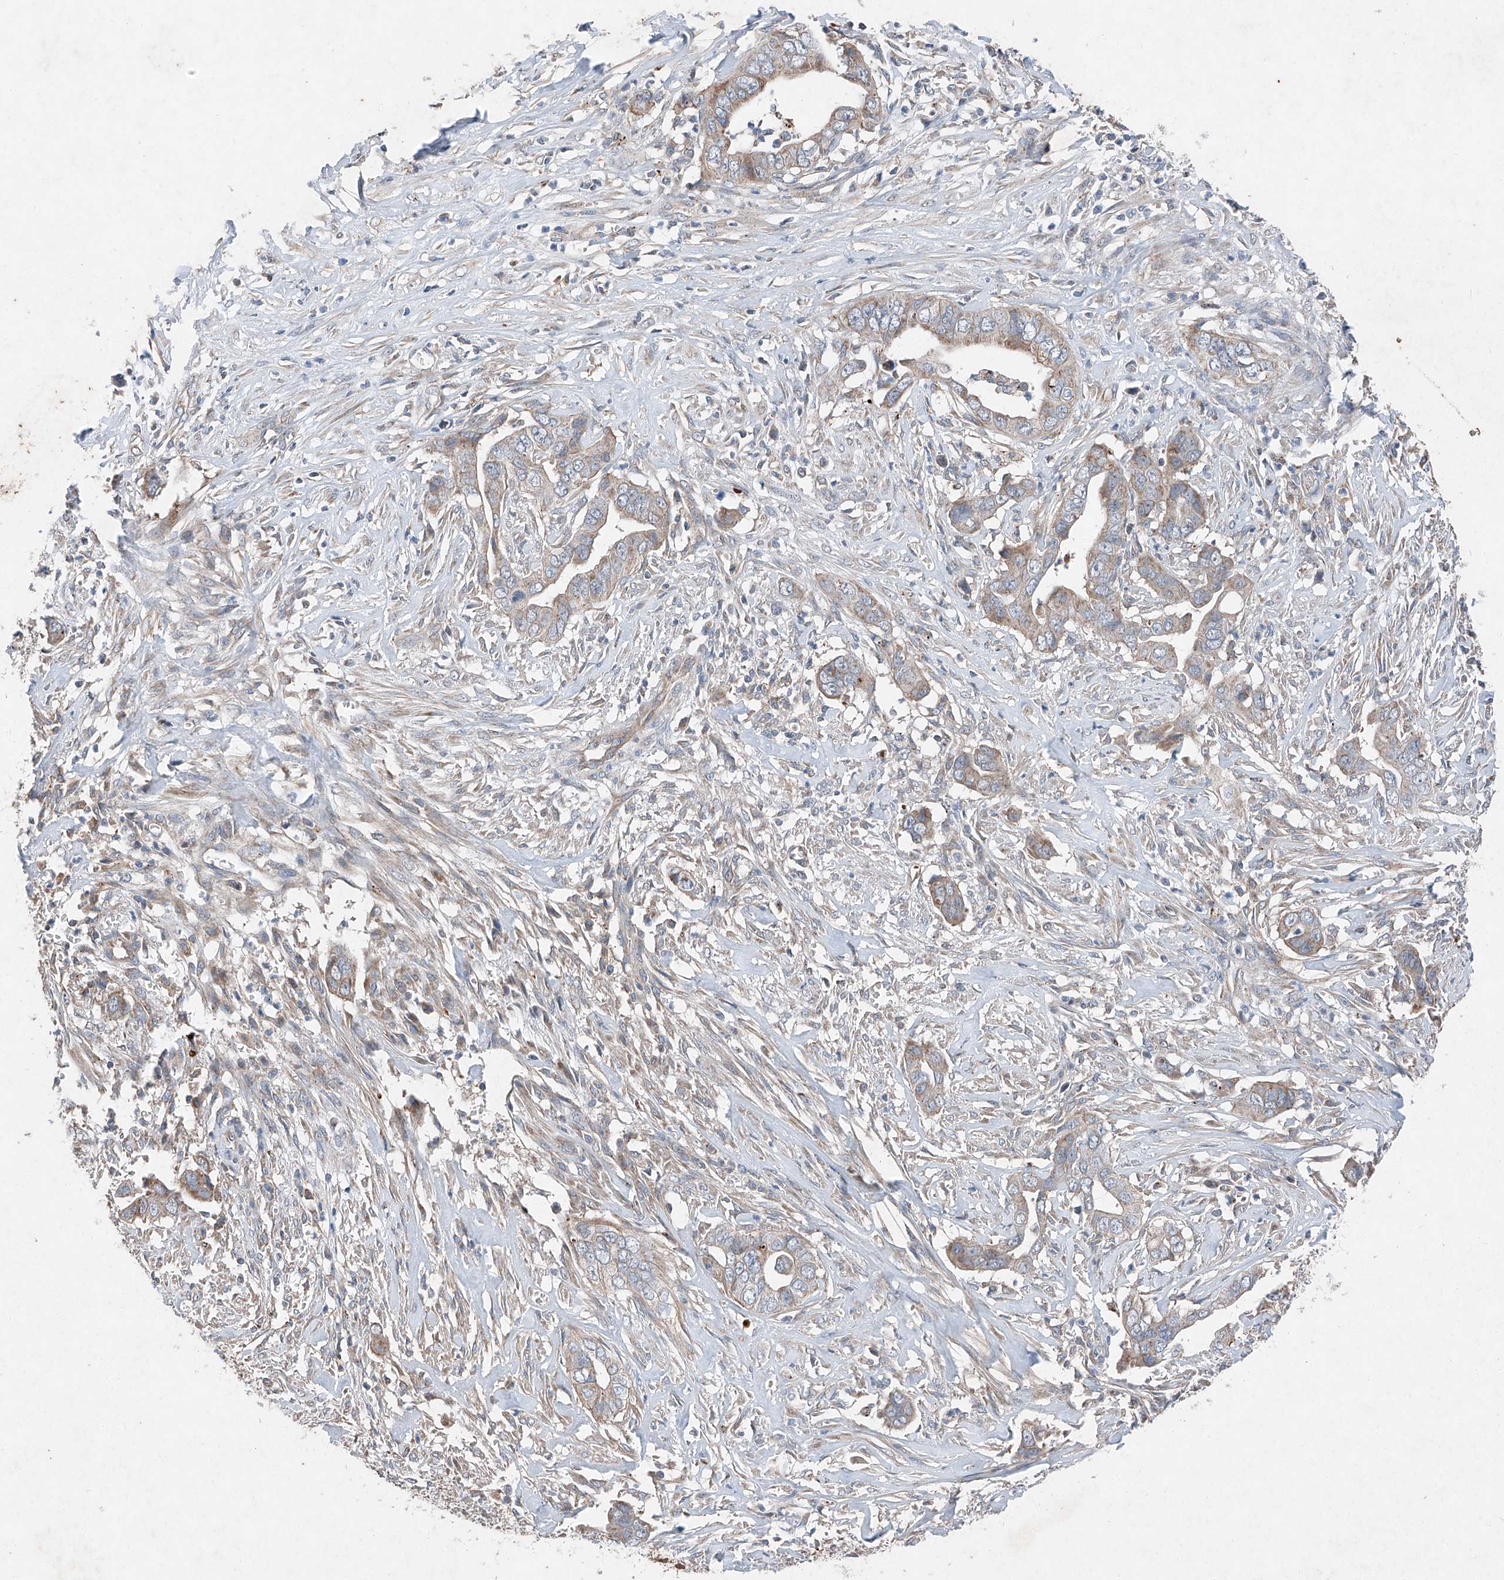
{"staining": {"intensity": "weak", "quantity": "25%-75%", "location": "cytoplasmic/membranous"}, "tissue": "liver cancer", "cell_type": "Tumor cells", "image_type": "cancer", "snomed": [{"axis": "morphology", "description": "Cholangiocarcinoma"}, {"axis": "topography", "description": "Liver"}], "caption": "Protein expression by IHC exhibits weak cytoplasmic/membranous positivity in approximately 25%-75% of tumor cells in cholangiocarcinoma (liver).", "gene": "RUSC1", "patient": {"sex": "female", "age": 79}}